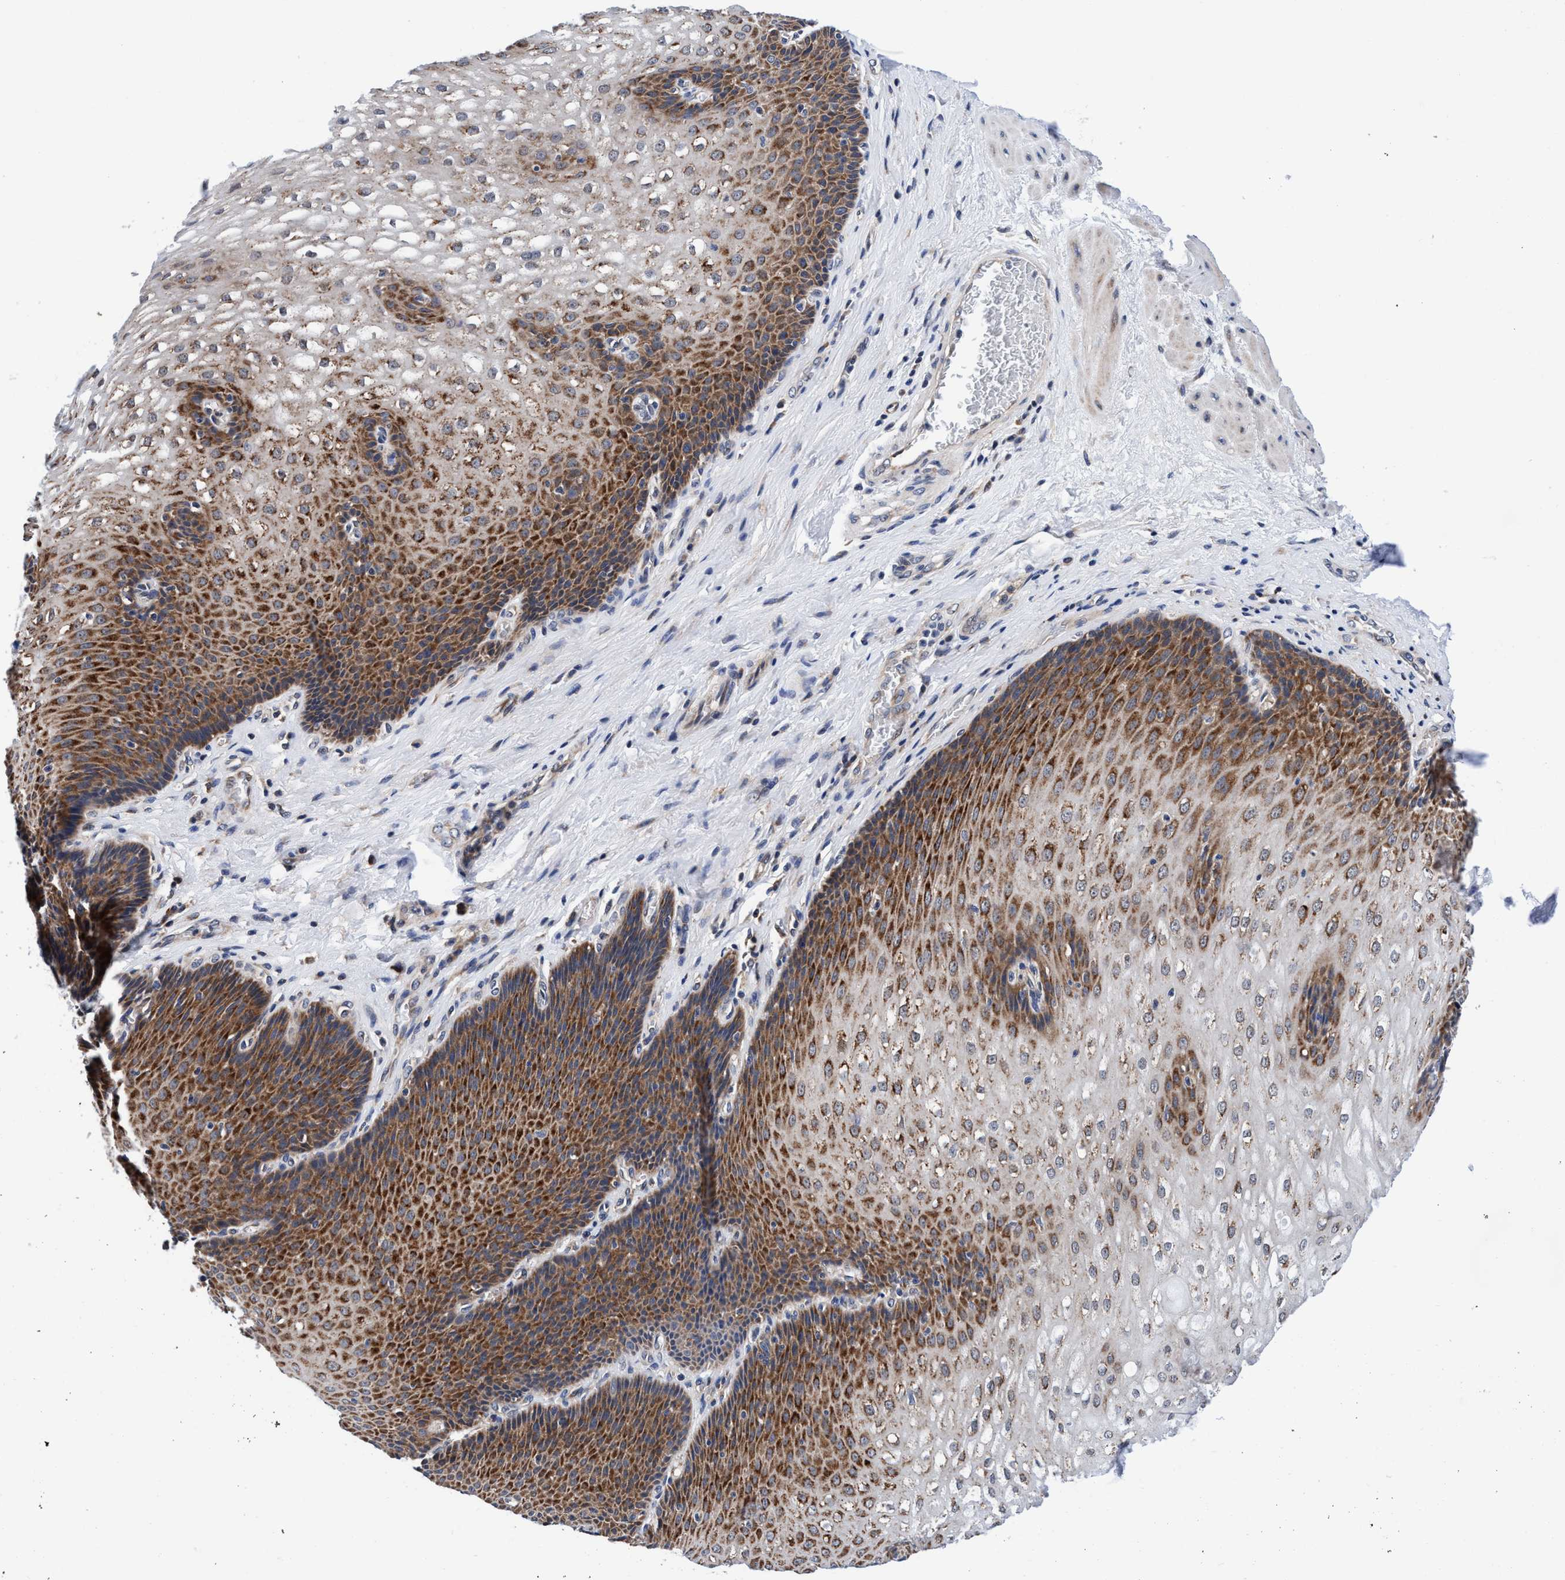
{"staining": {"intensity": "moderate", "quantity": ">75%", "location": "cytoplasmic/membranous"}, "tissue": "esophagus", "cell_type": "Squamous epithelial cells", "image_type": "normal", "snomed": [{"axis": "morphology", "description": "Normal tissue, NOS"}, {"axis": "topography", "description": "Esophagus"}], "caption": "IHC staining of normal esophagus, which displays medium levels of moderate cytoplasmic/membranous positivity in approximately >75% of squamous epithelial cells indicating moderate cytoplasmic/membranous protein positivity. The staining was performed using DAB (brown) for protein detection and nuclei were counterstained in hematoxylin (blue).", "gene": "AGAP2", "patient": {"sex": "male", "age": 48}}